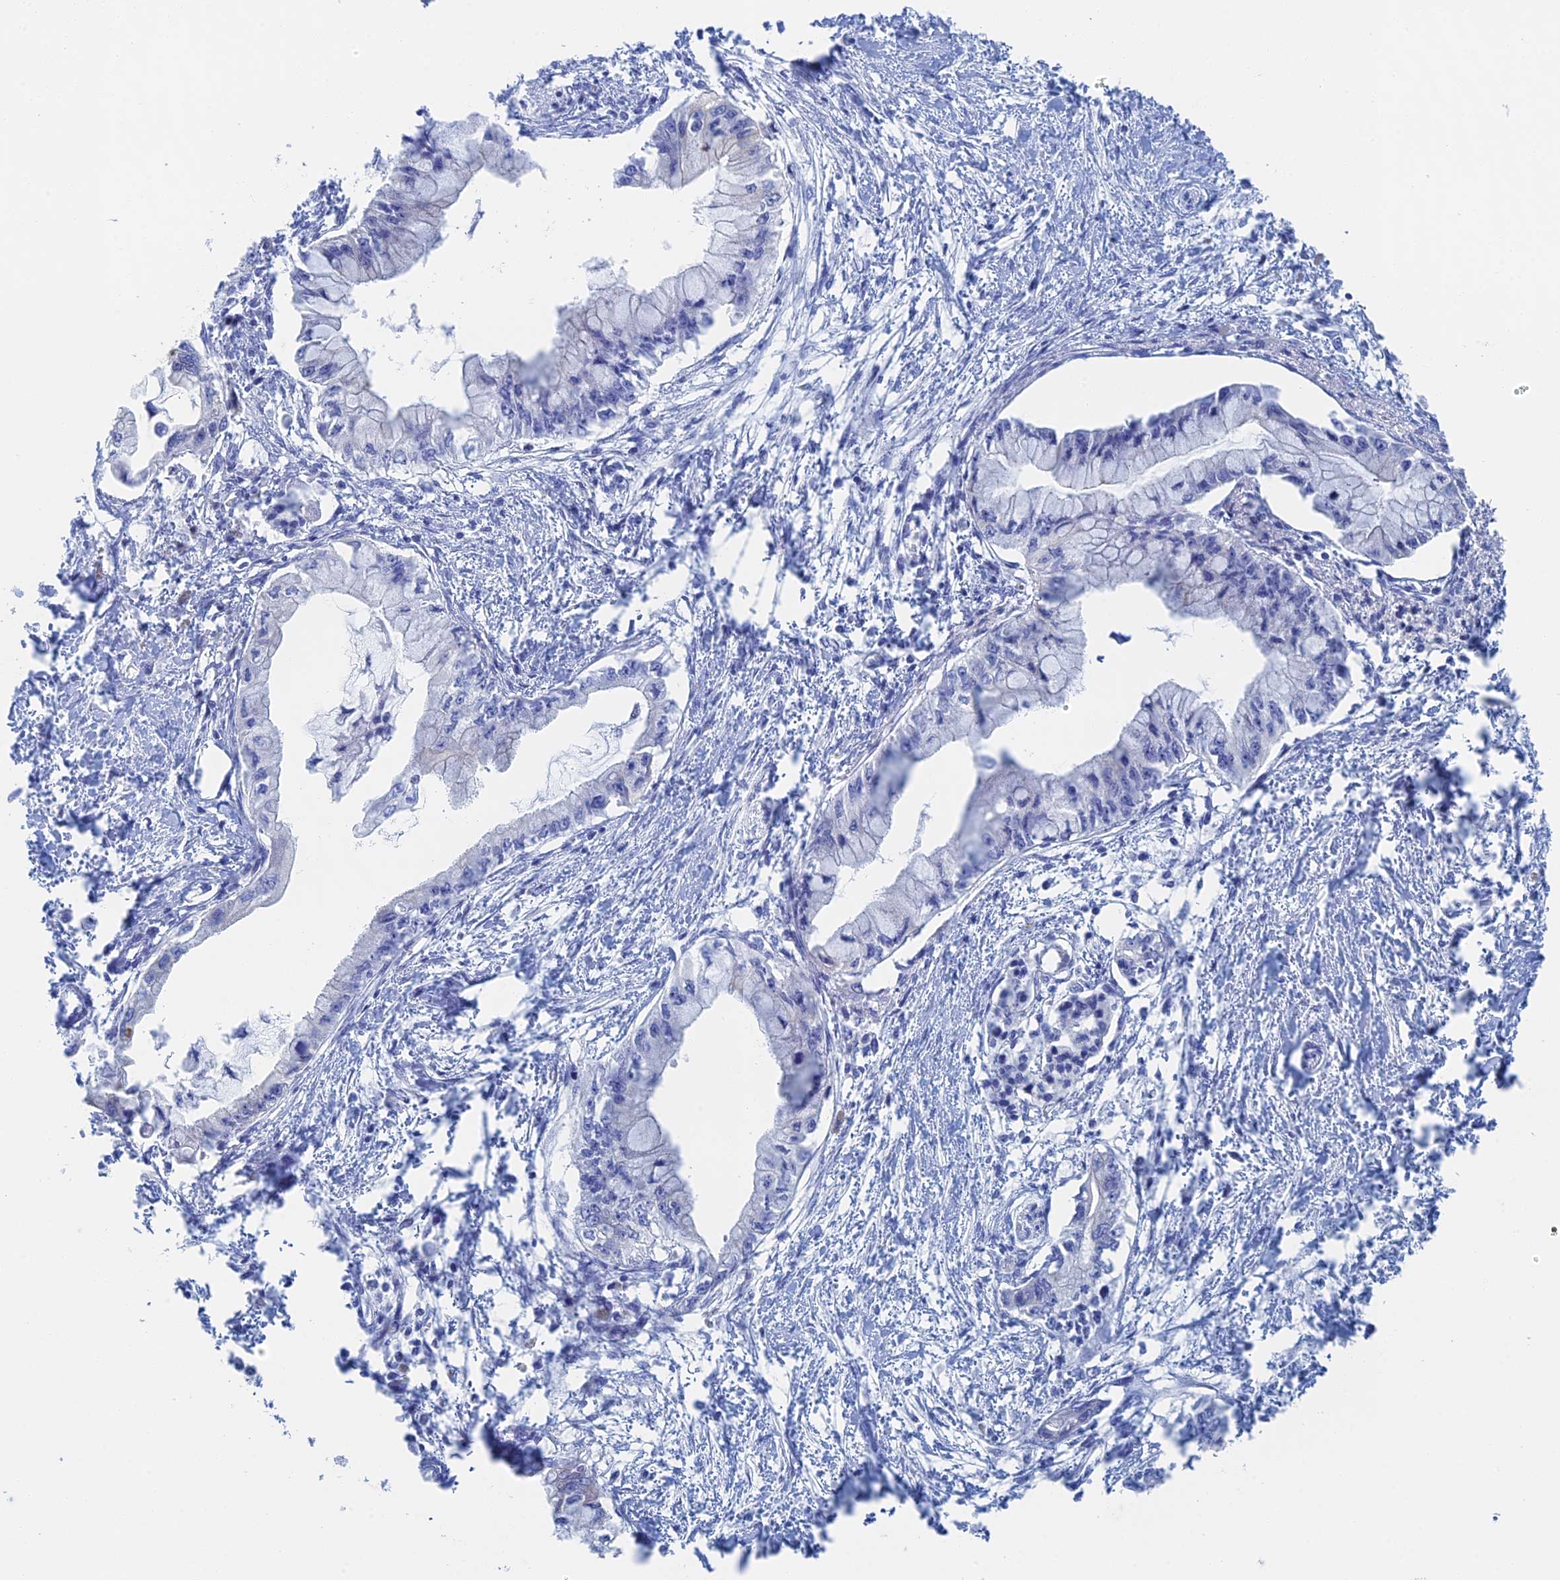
{"staining": {"intensity": "negative", "quantity": "none", "location": "none"}, "tissue": "pancreatic cancer", "cell_type": "Tumor cells", "image_type": "cancer", "snomed": [{"axis": "morphology", "description": "Adenocarcinoma, NOS"}, {"axis": "topography", "description": "Pancreas"}], "caption": "This is a image of immunohistochemistry staining of pancreatic adenocarcinoma, which shows no positivity in tumor cells.", "gene": "IL7", "patient": {"sex": "male", "age": 48}}